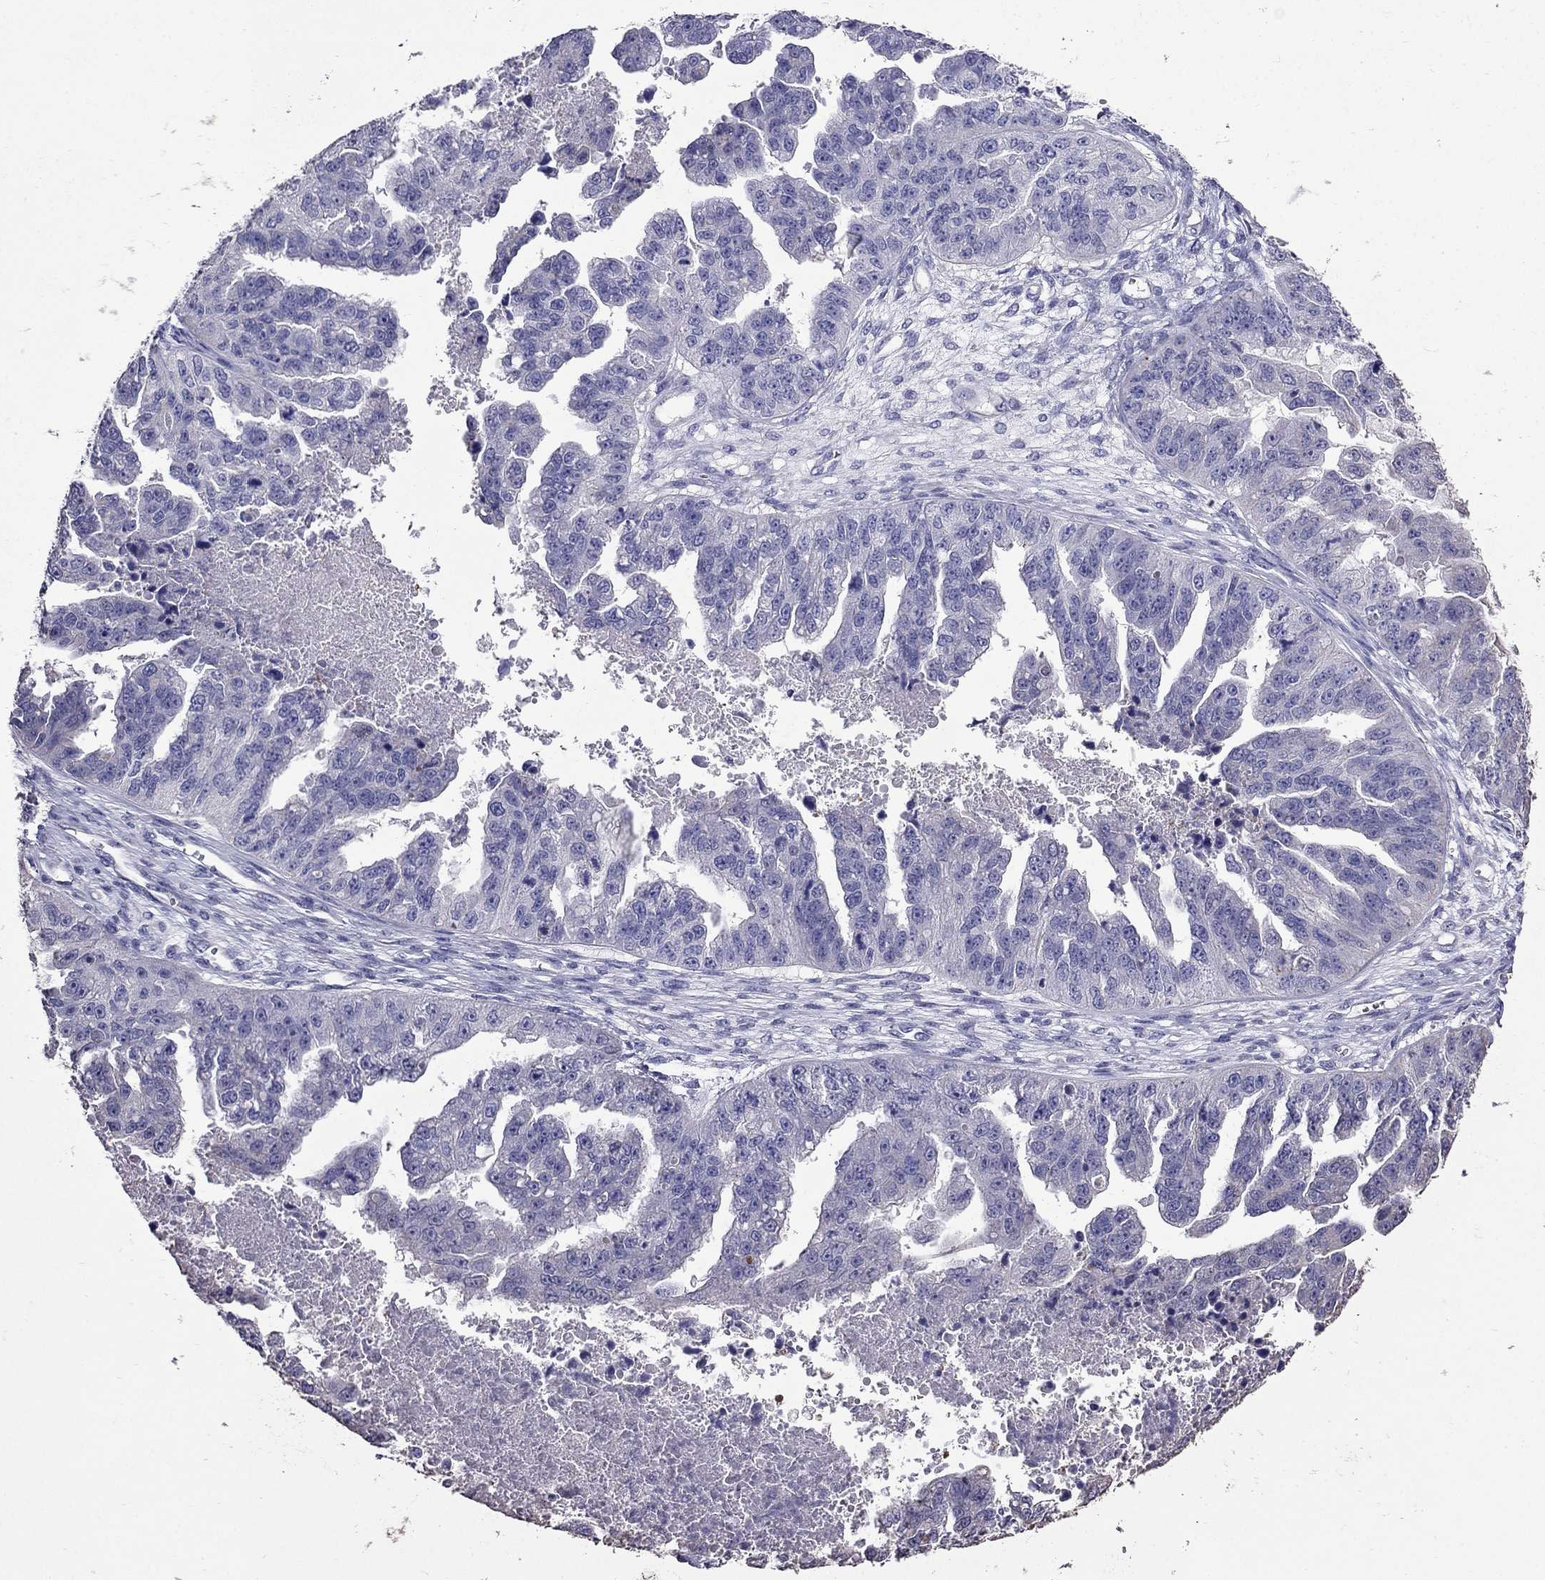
{"staining": {"intensity": "negative", "quantity": "none", "location": "none"}, "tissue": "ovarian cancer", "cell_type": "Tumor cells", "image_type": "cancer", "snomed": [{"axis": "morphology", "description": "Cystadenocarcinoma, serous, NOS"}, {"axis": "topography", "description": "Ovary"}], "caption": "DAB (3,3'-diaminobenzidine) immunohistochemical staining of human ovarian cancer (serous cystadenocarcinoma) demonstrates no significant expression in tumor cells.", "gene": "AK5", "patient": {"sex": "female", "age": 58}}